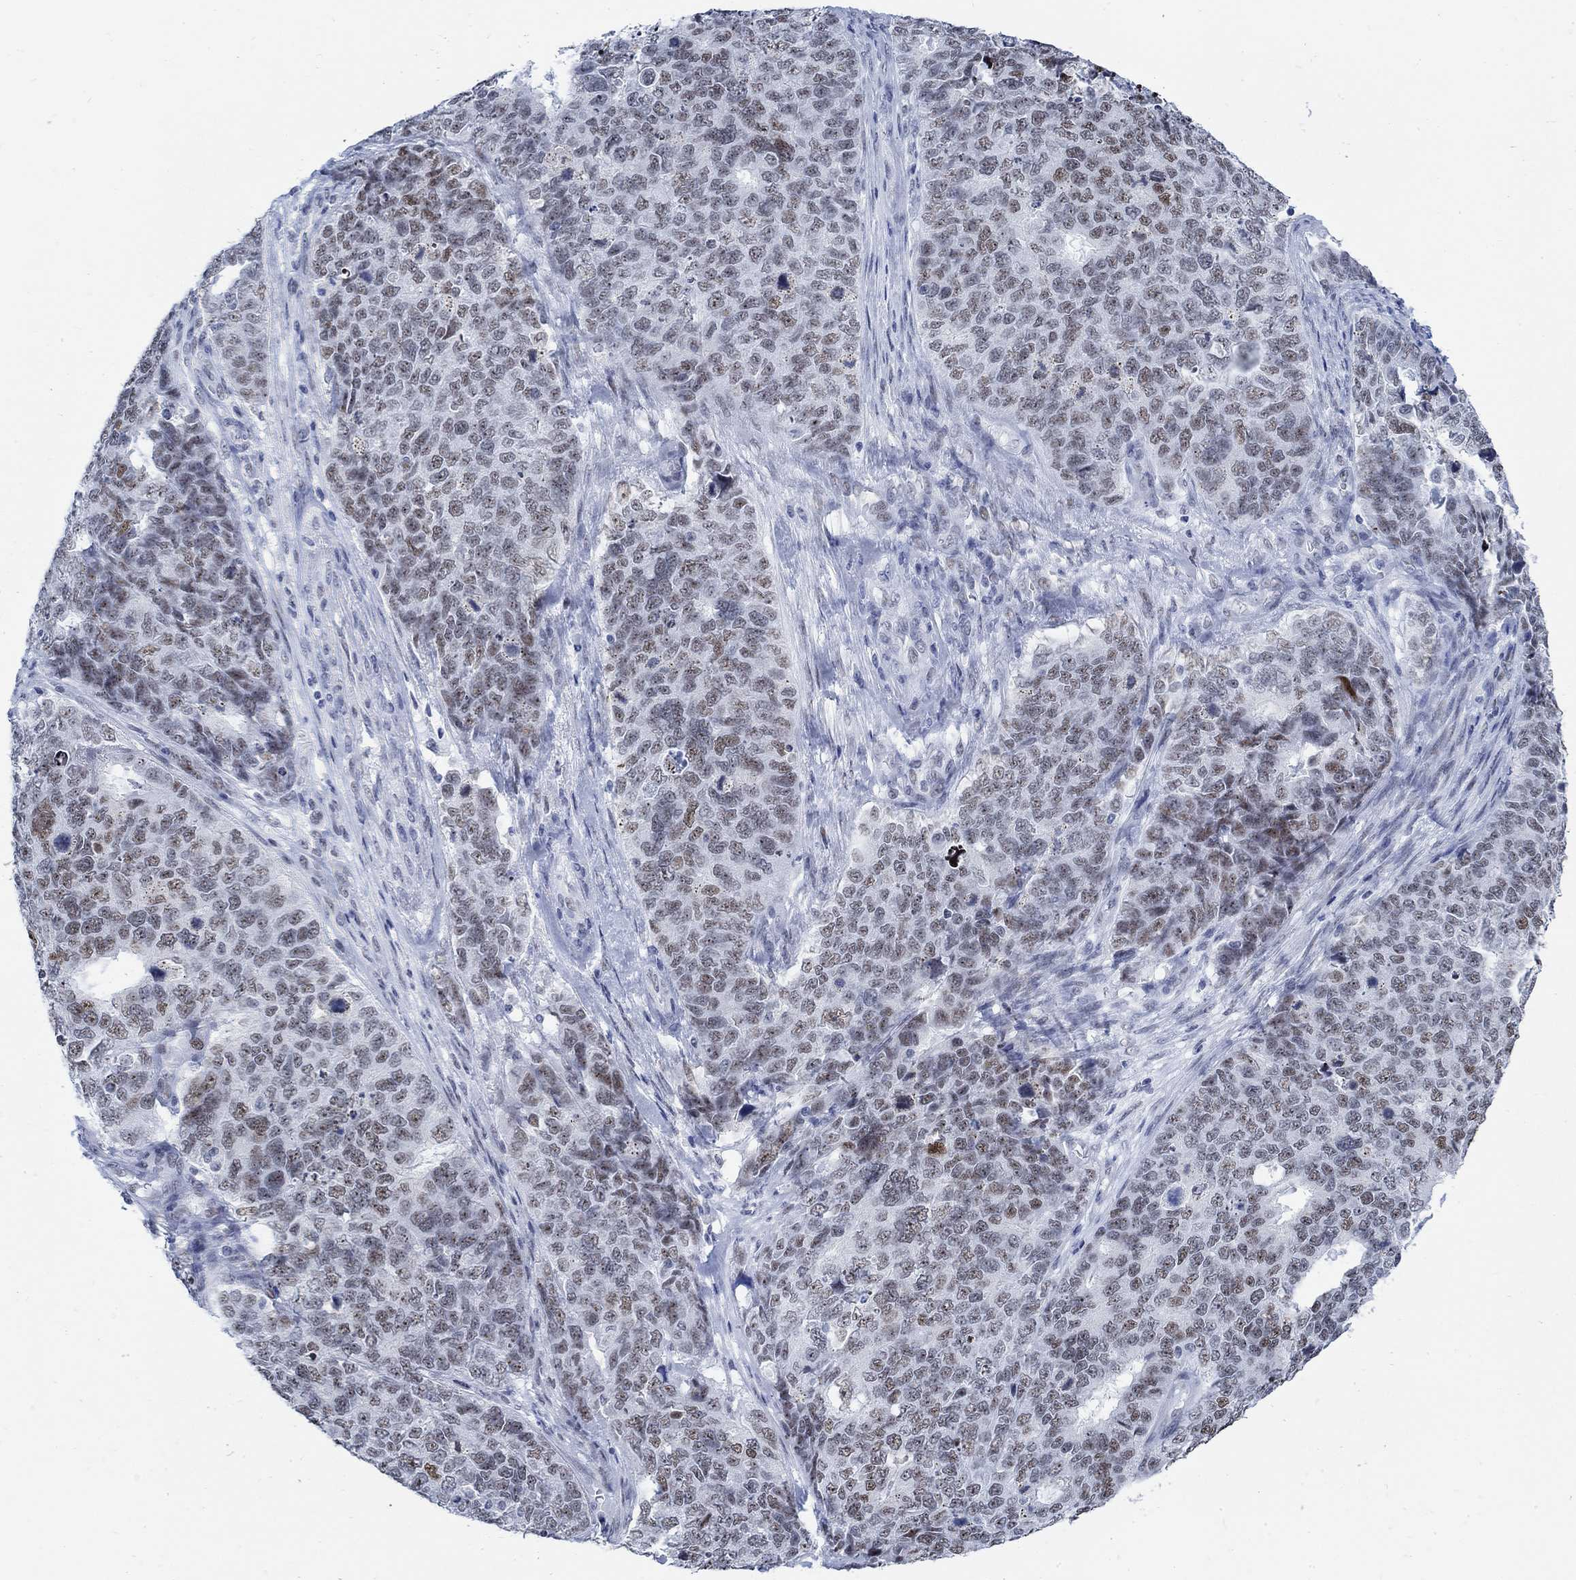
{"staining": {"intensity": "weak", "quantity": "25%-75%", "location": "nuclear"}, "tissue": "cervical cancer", "cell_type": "Tumor cells", "image_type": "cancer", "snomed": [{"axis": "morphology", "description": "Squamous cell carcinoma, NOS"}, {"axis": "topography", "description": "Cervix"}], "caption": "This photomicrograph displays immunohistochemistry staining of cervical squamous cell carcinoma, with low weak nuclear expression in approximately 25%-75% of tumor cells.", "gene": "DLK1", "patient": {"sex": "female", "age": 63}}